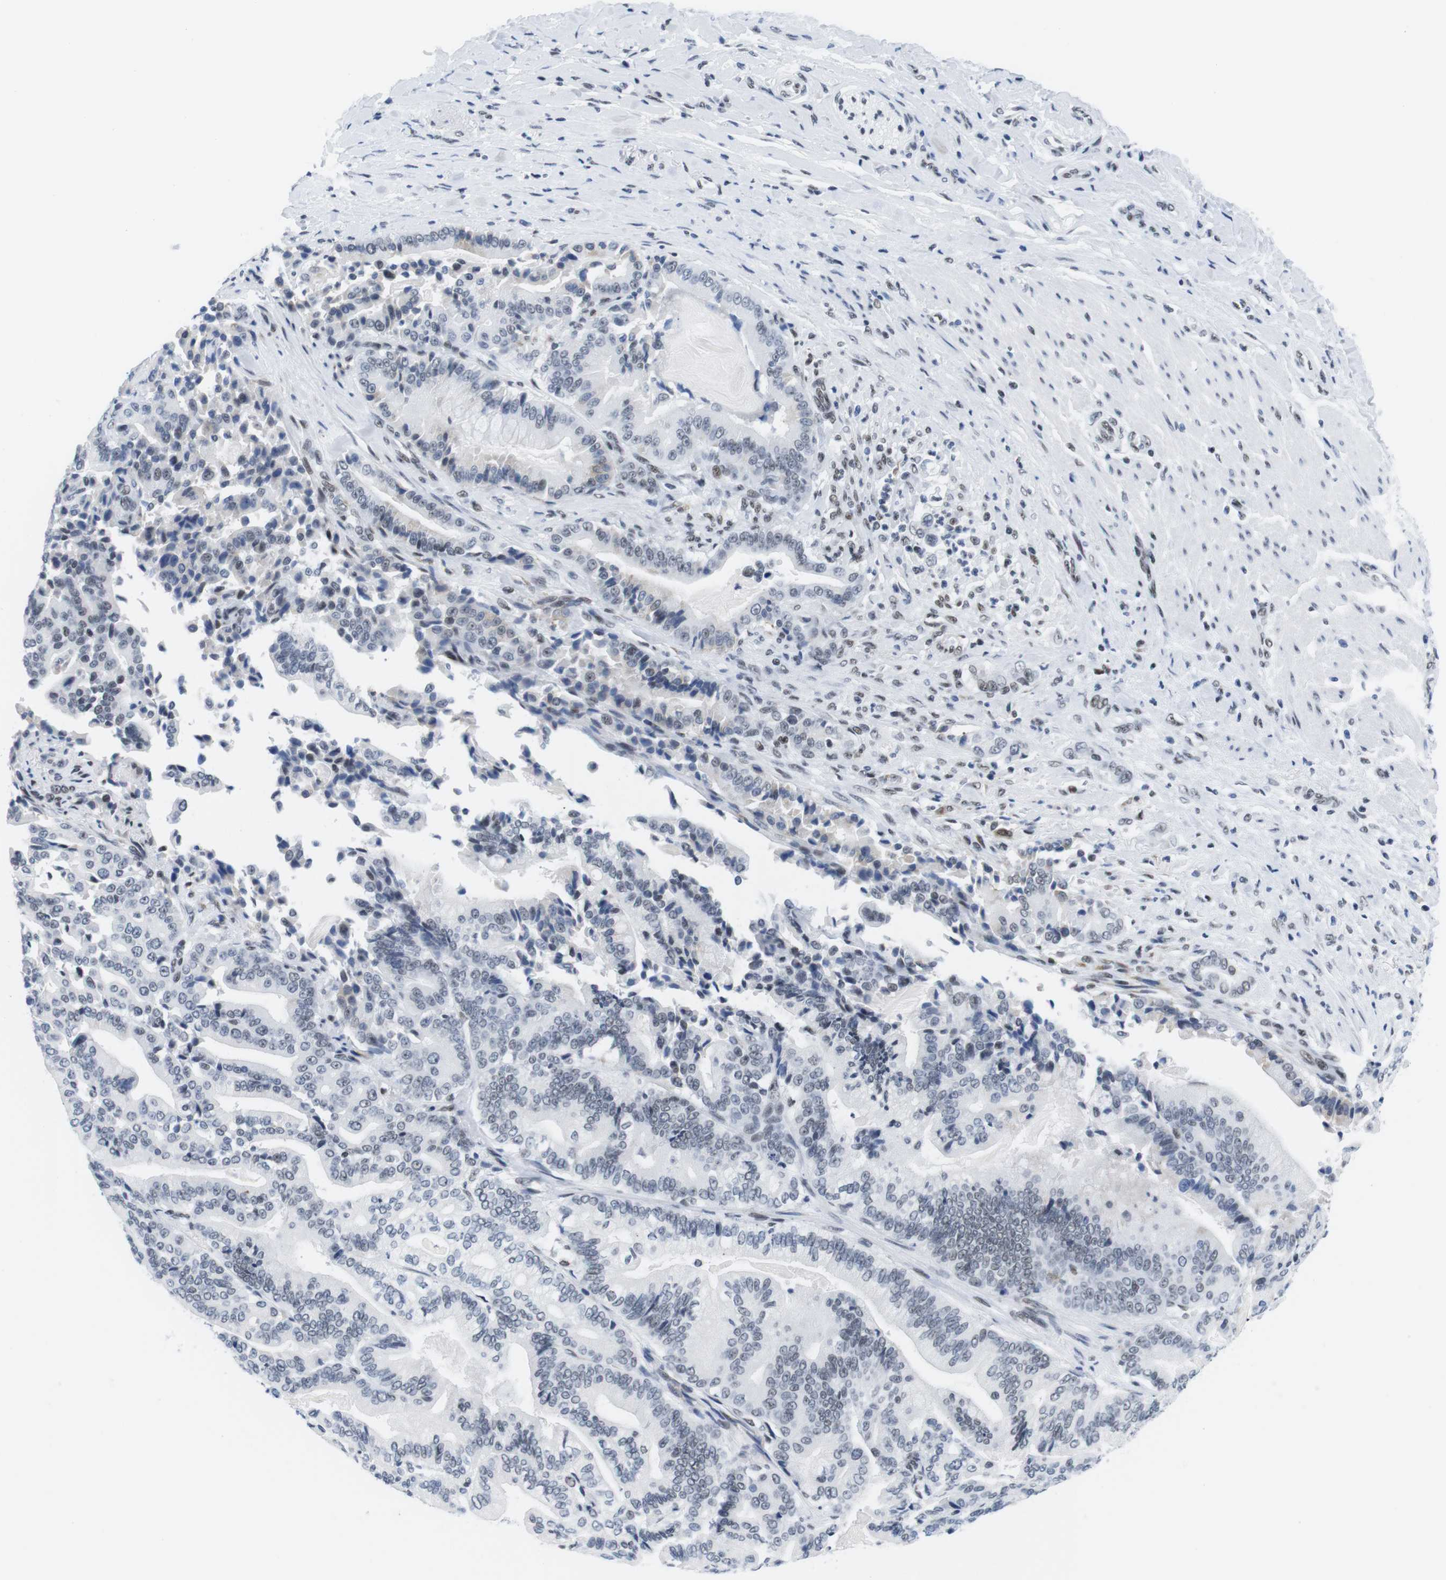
{"staining": {"intensity": "negative", "quantity": "none", "location": "none"}, "tissue": "pancreatic cancer", "cell_type": "Tumor cells", "image_type": "cancer", "snomed": [{"axis": "morphology", "description": "Normal tissue, NOS"}, {"axis": "morphology", "description": "Adenocarcinoma, NOS"}, {"axis": "topography", "description": "Pancreas"}], "caption": "Immunohistochemical staining of pancreatic cancer (adenocarcinoma) shows no significant positivity in tumor cells. (Brightfield microscopy of DAB (3,3'-diaminobenzidine) immunohistochemistry at high magnification).", "gene": "IFI16", "patient": {"sex": "male", "age": 63}}